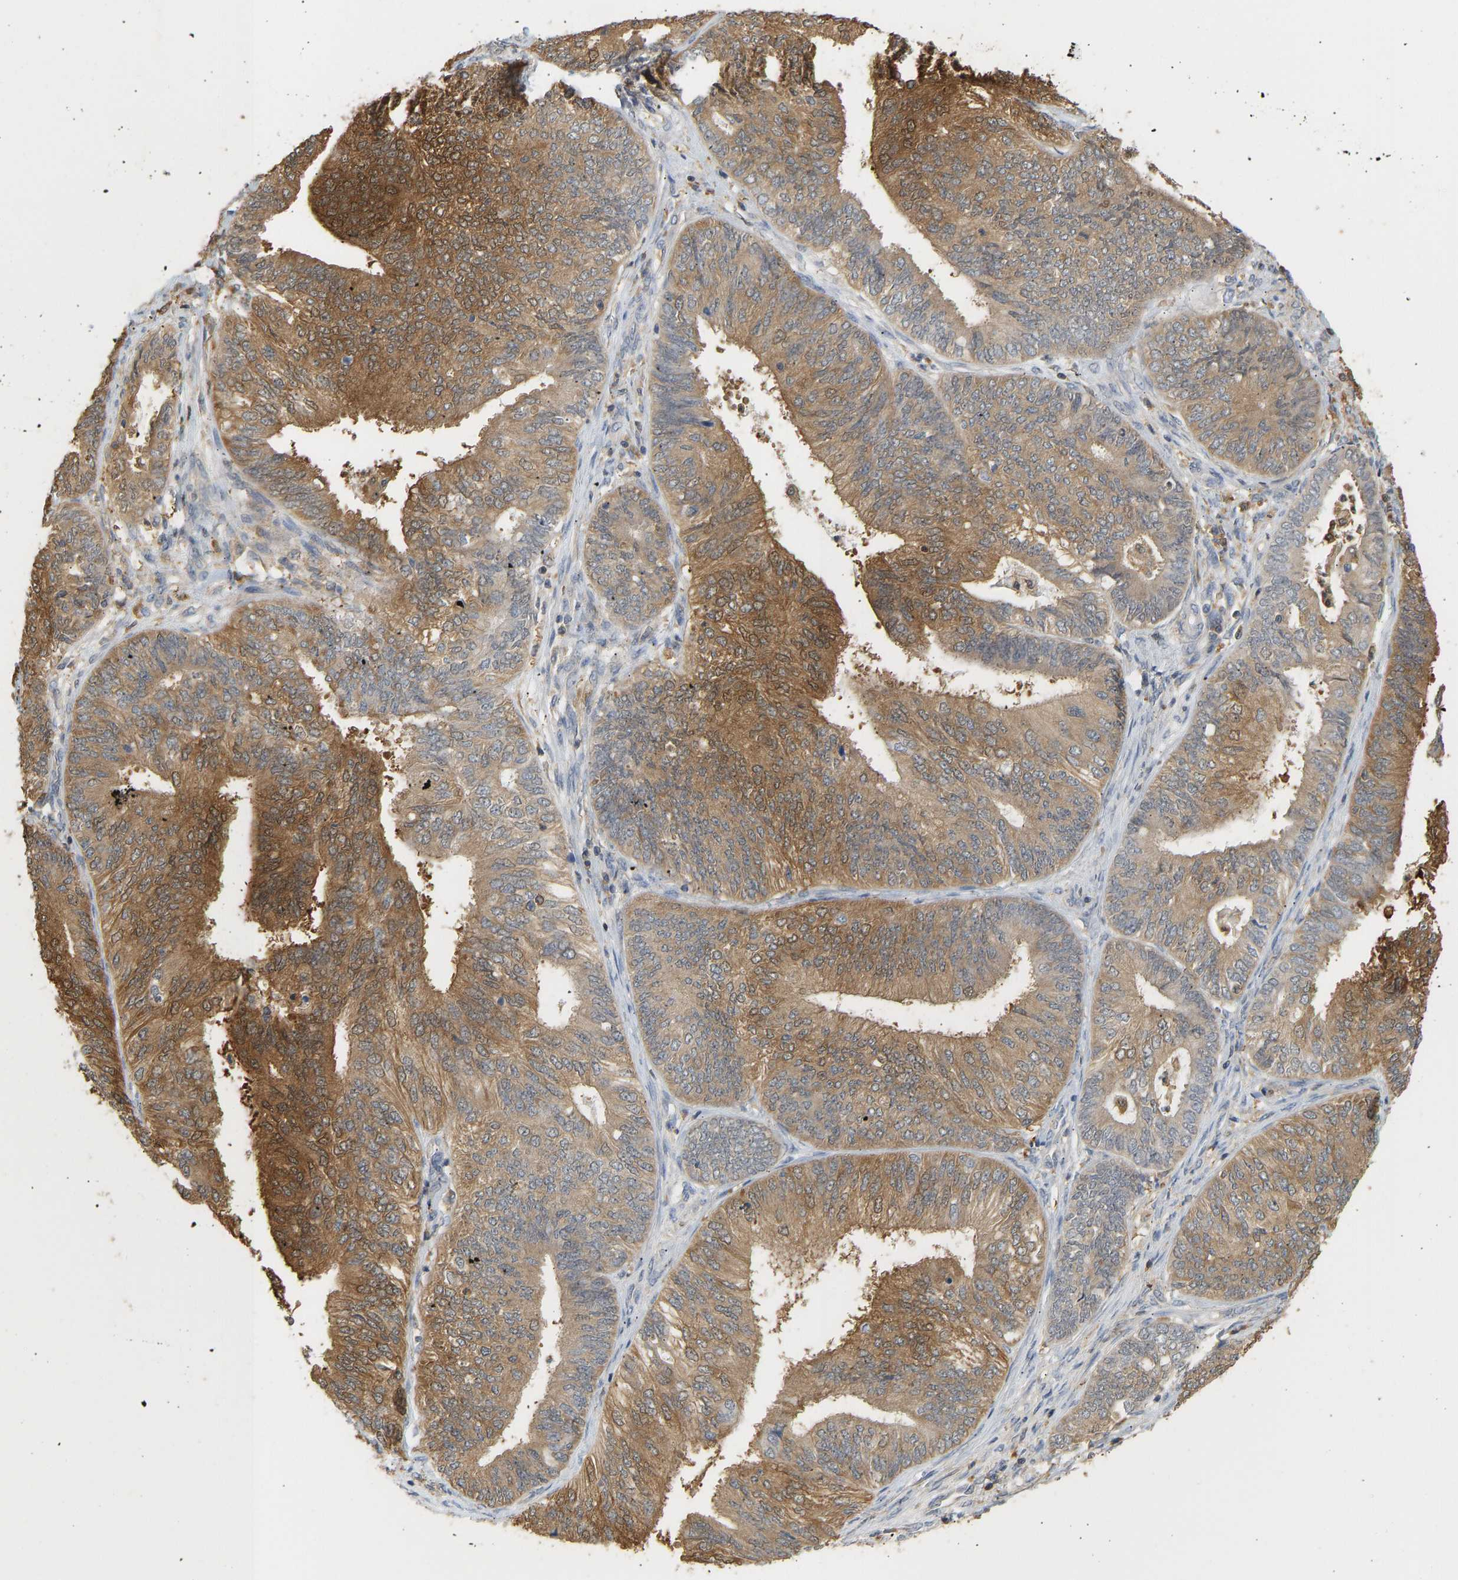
{"staining": {"intensity": "moderate", "quantity": ">75%", "location": "cytoplasmic/membranous"}, "tissue": "endometrial cancer", "cell_type": "Tumor cells", "image_type": "cancer", "snomed": [{"axis": "morphology", "description": "Adenocarcinoma, NOS"}, {"axis": "topography", "description": "Endometrium"}], "caption": "Brown immunohistochemical staining in human endometrial cancer (adenocarcinoma) shows moderate cytoplasmic/membranous positivity in approximately >75% of tumor cells.", "gene": "ENO1", "patient": {"sex": "female", "age": 58}}